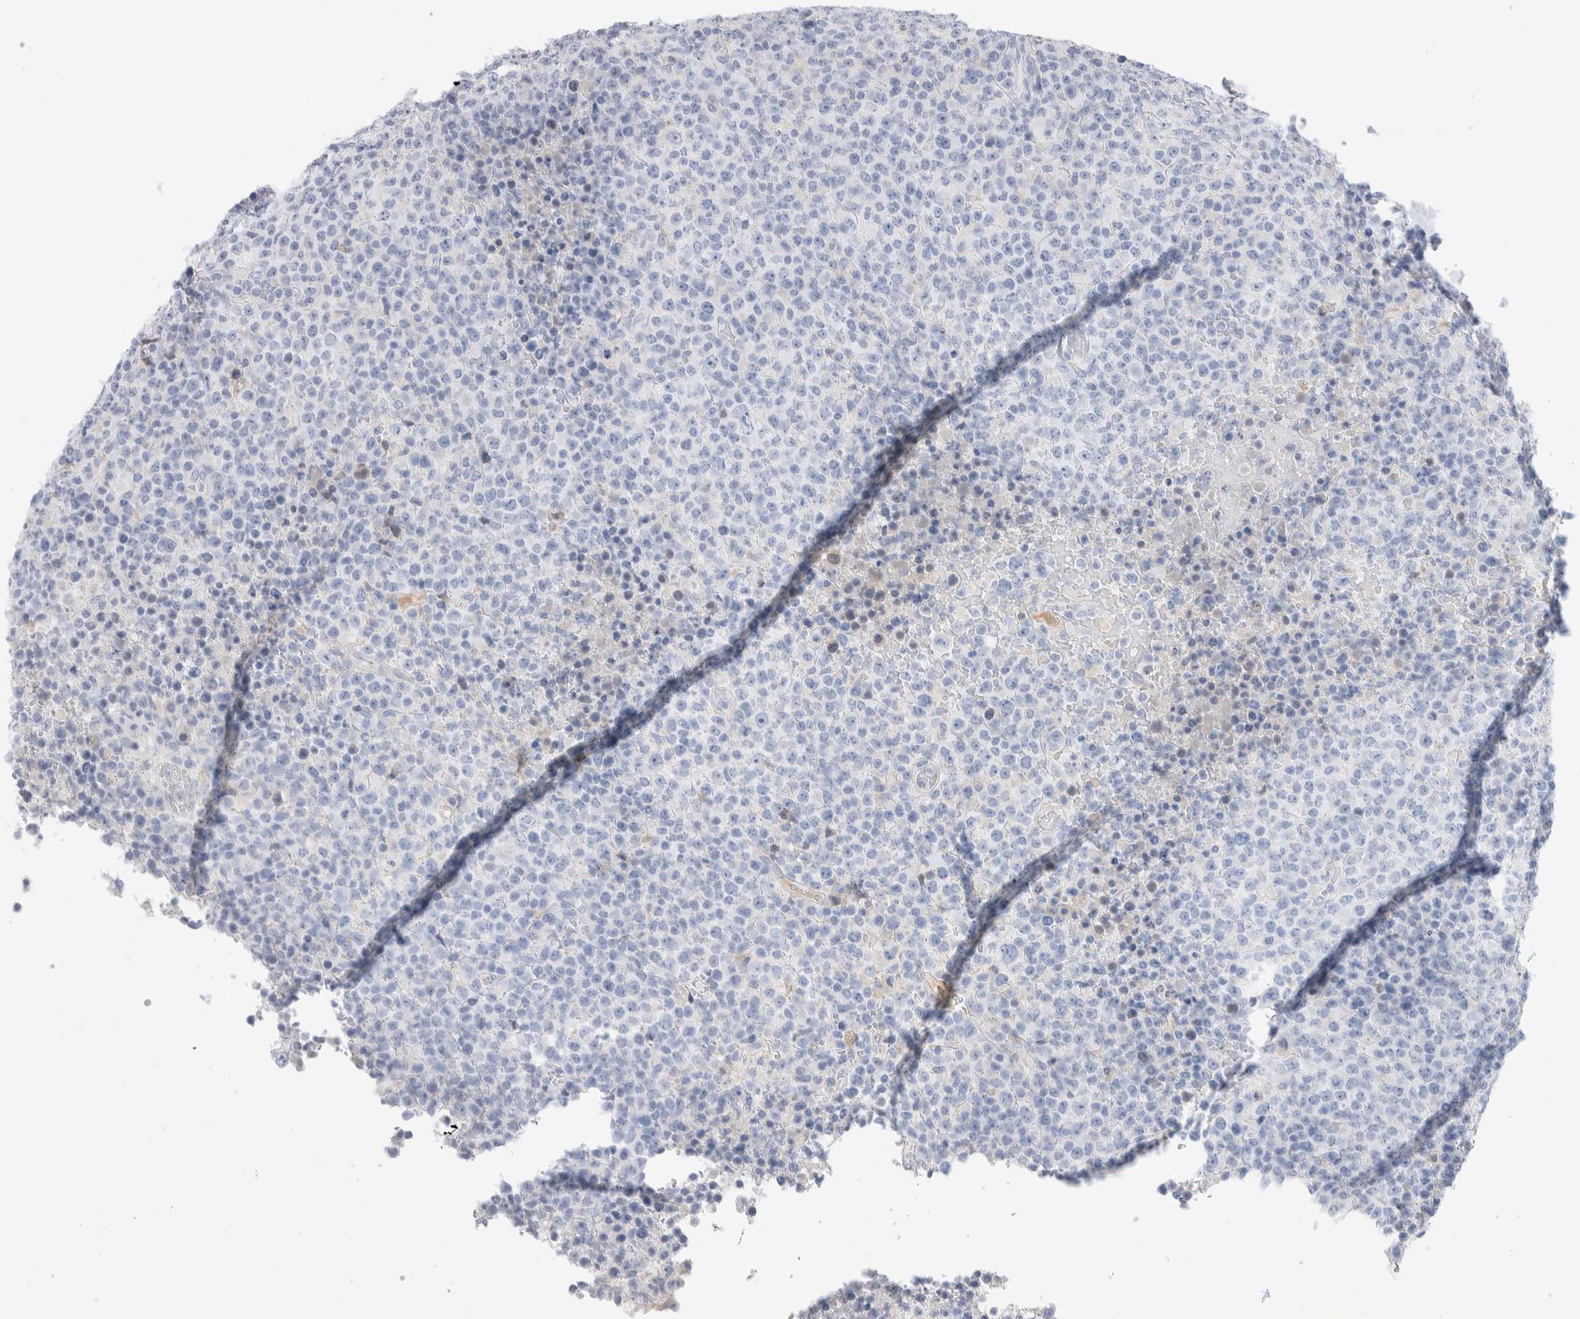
{"staining": {"intensity": "negative", "quantity": "none", "location": "none"}, "tissue": "lymphoma", "cell_type": "Tumor cells", "image_type": "cancer", "snomed": [{"axis": "morphology", "description": "Malignant lymphoma, non-Hodgkin's type, High grade"}, {"axis": "topography", "description": "Lymph node"}], "caption": "This is a photomicrograph of IHC staining of malignant lymphoma, non-Hodgkin's type (high-grade), which shows no expression in tumor cells.", "gene": "GDA", "patient": {"sex": "male", "age": 13}}